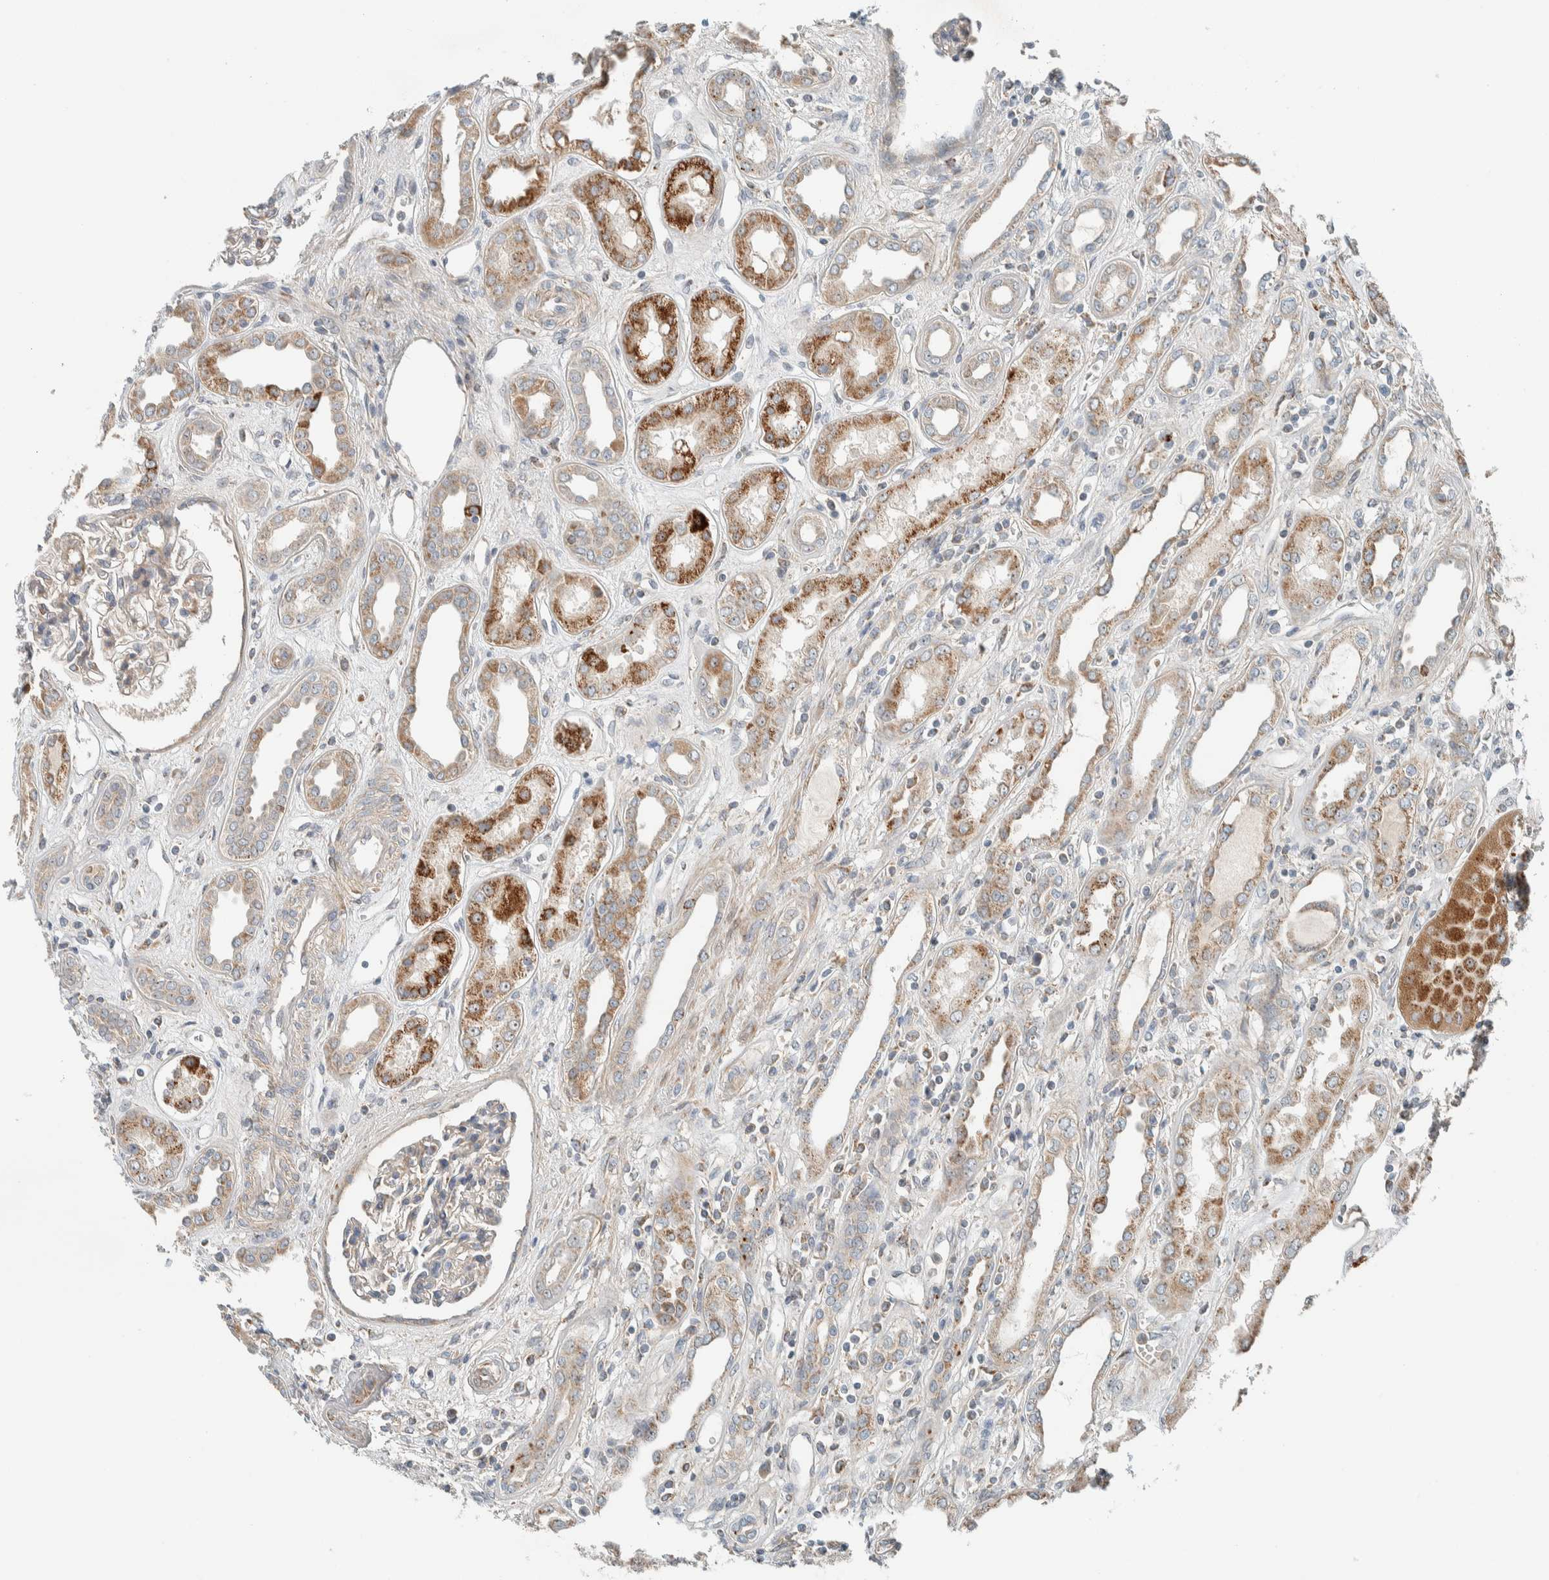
{"staining": {"intensity": "negative", "quantity": "none", "location": "none"}, "tissue": "kidney", "cell_type": "Cells in glomeruli", "image_type": "normal", "snomed": [{"axis": "morphology", "description": "Normal tissue, NOS"}, {"axis": "topography", "description": "Kidney"}], "caption": "Kidney was stained to show a protein in brown. There is no significant expression in cells in glomeruli. Brightfield microscopy of IHC stained with DAB (3,3'-diaminobenzidine) (brown) and hematoxylin (blue), captured at high magnification.", "gene": "SLFN12L", "patient": {"sex": "male", "age": 59}}